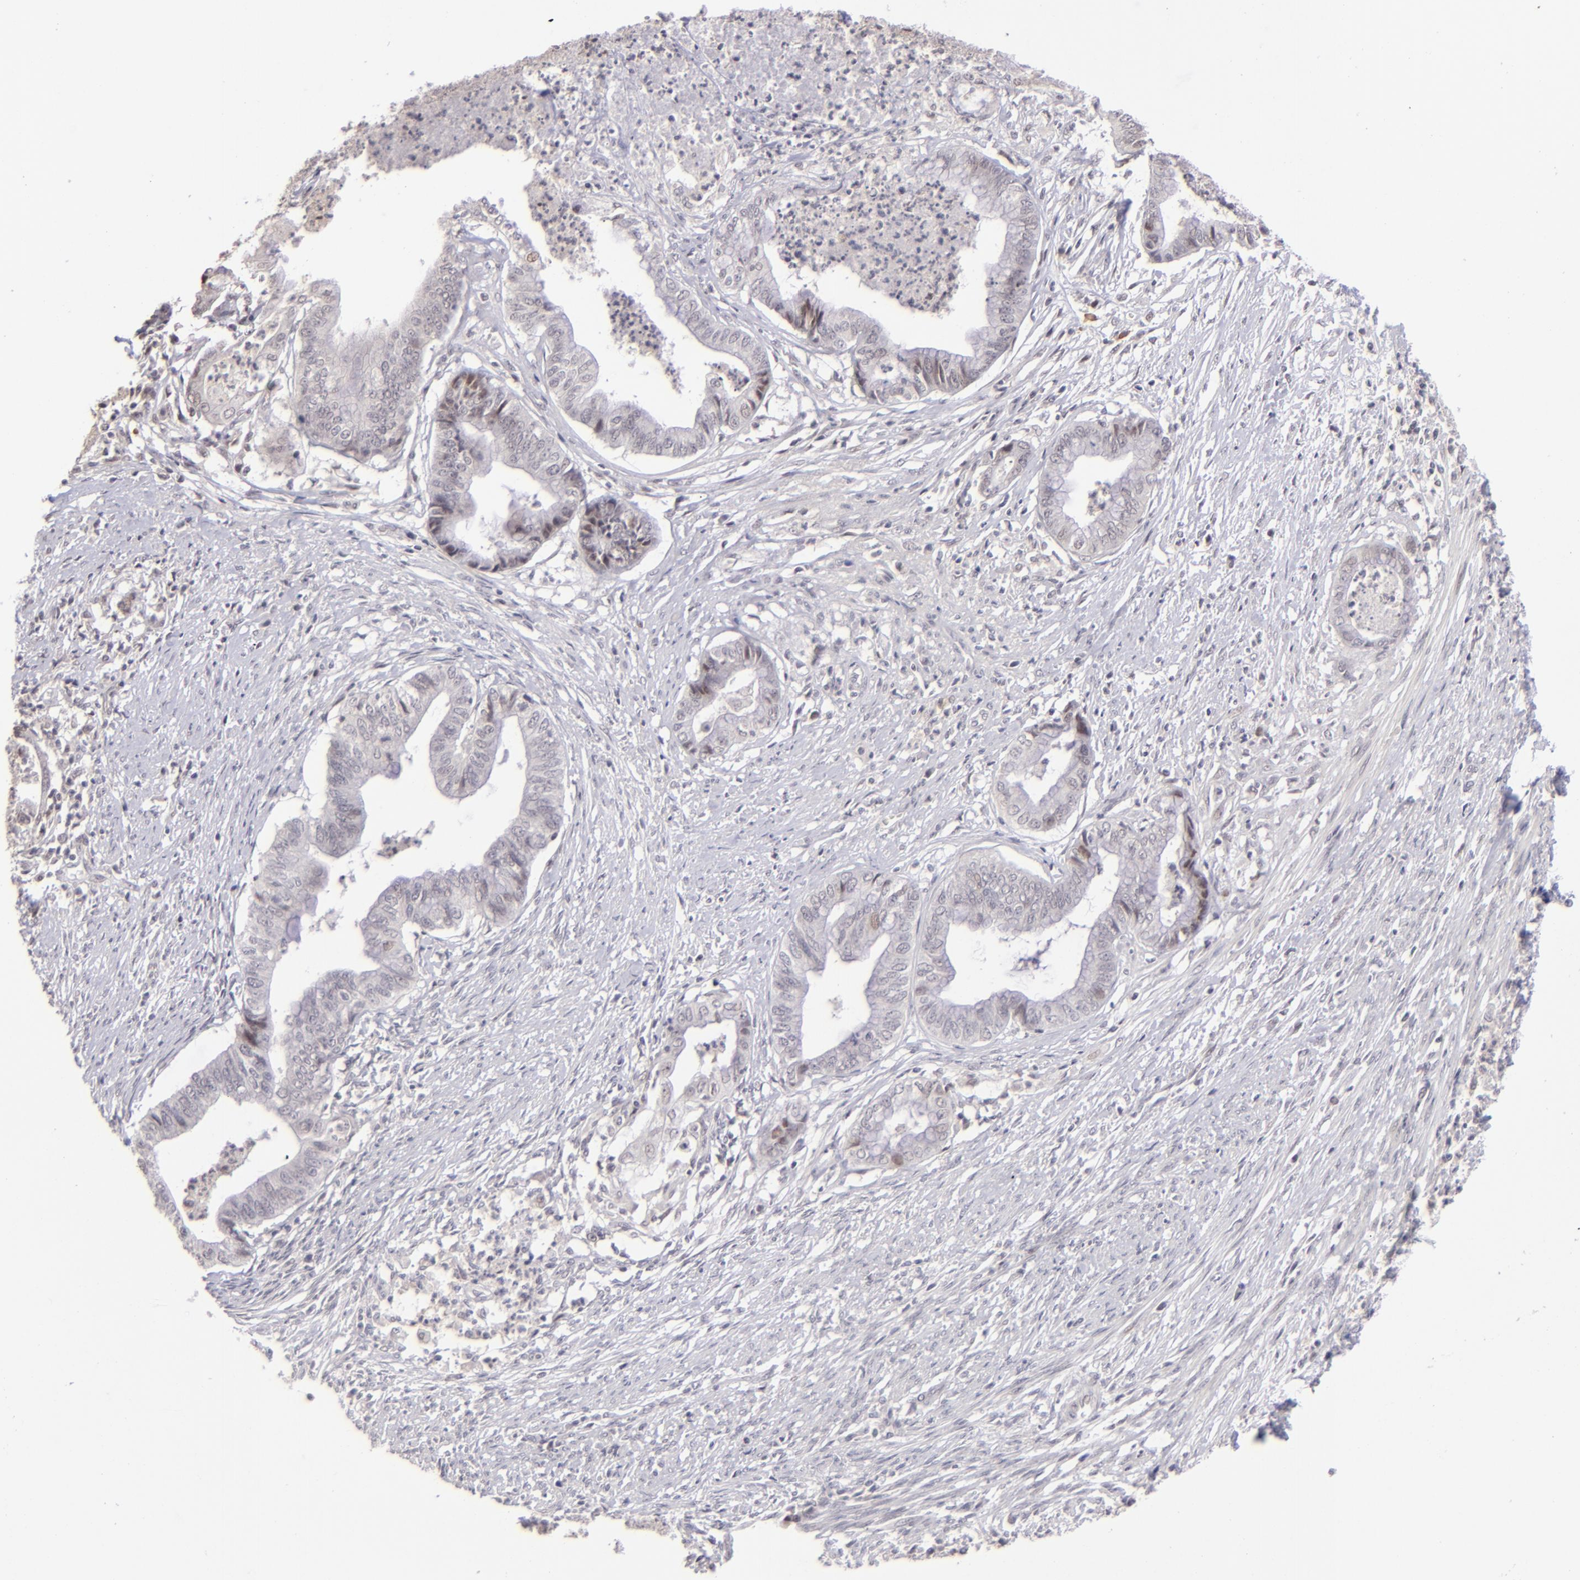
{"staining": {"intensity": "weak", "quantity": "<25%", "location": "nuclear"}, "tissue": "endometrial cancer", "cell_type": "Tumor cells", "image_type": "cancer", "snomed": [{"axis": "morphology", "description": "Necrosis, NOS"}, {"axis": "morphology", "description": "Adenocarcinoma, NOS"}, {"axis": "topography", "description": "Endometrium"}], "caption": "Immunohistochemical staining of endometrial cancer displays no significant expression in tumor cells.", "gene": "RARB", "patient": {"sex": "female", "age": 79}}